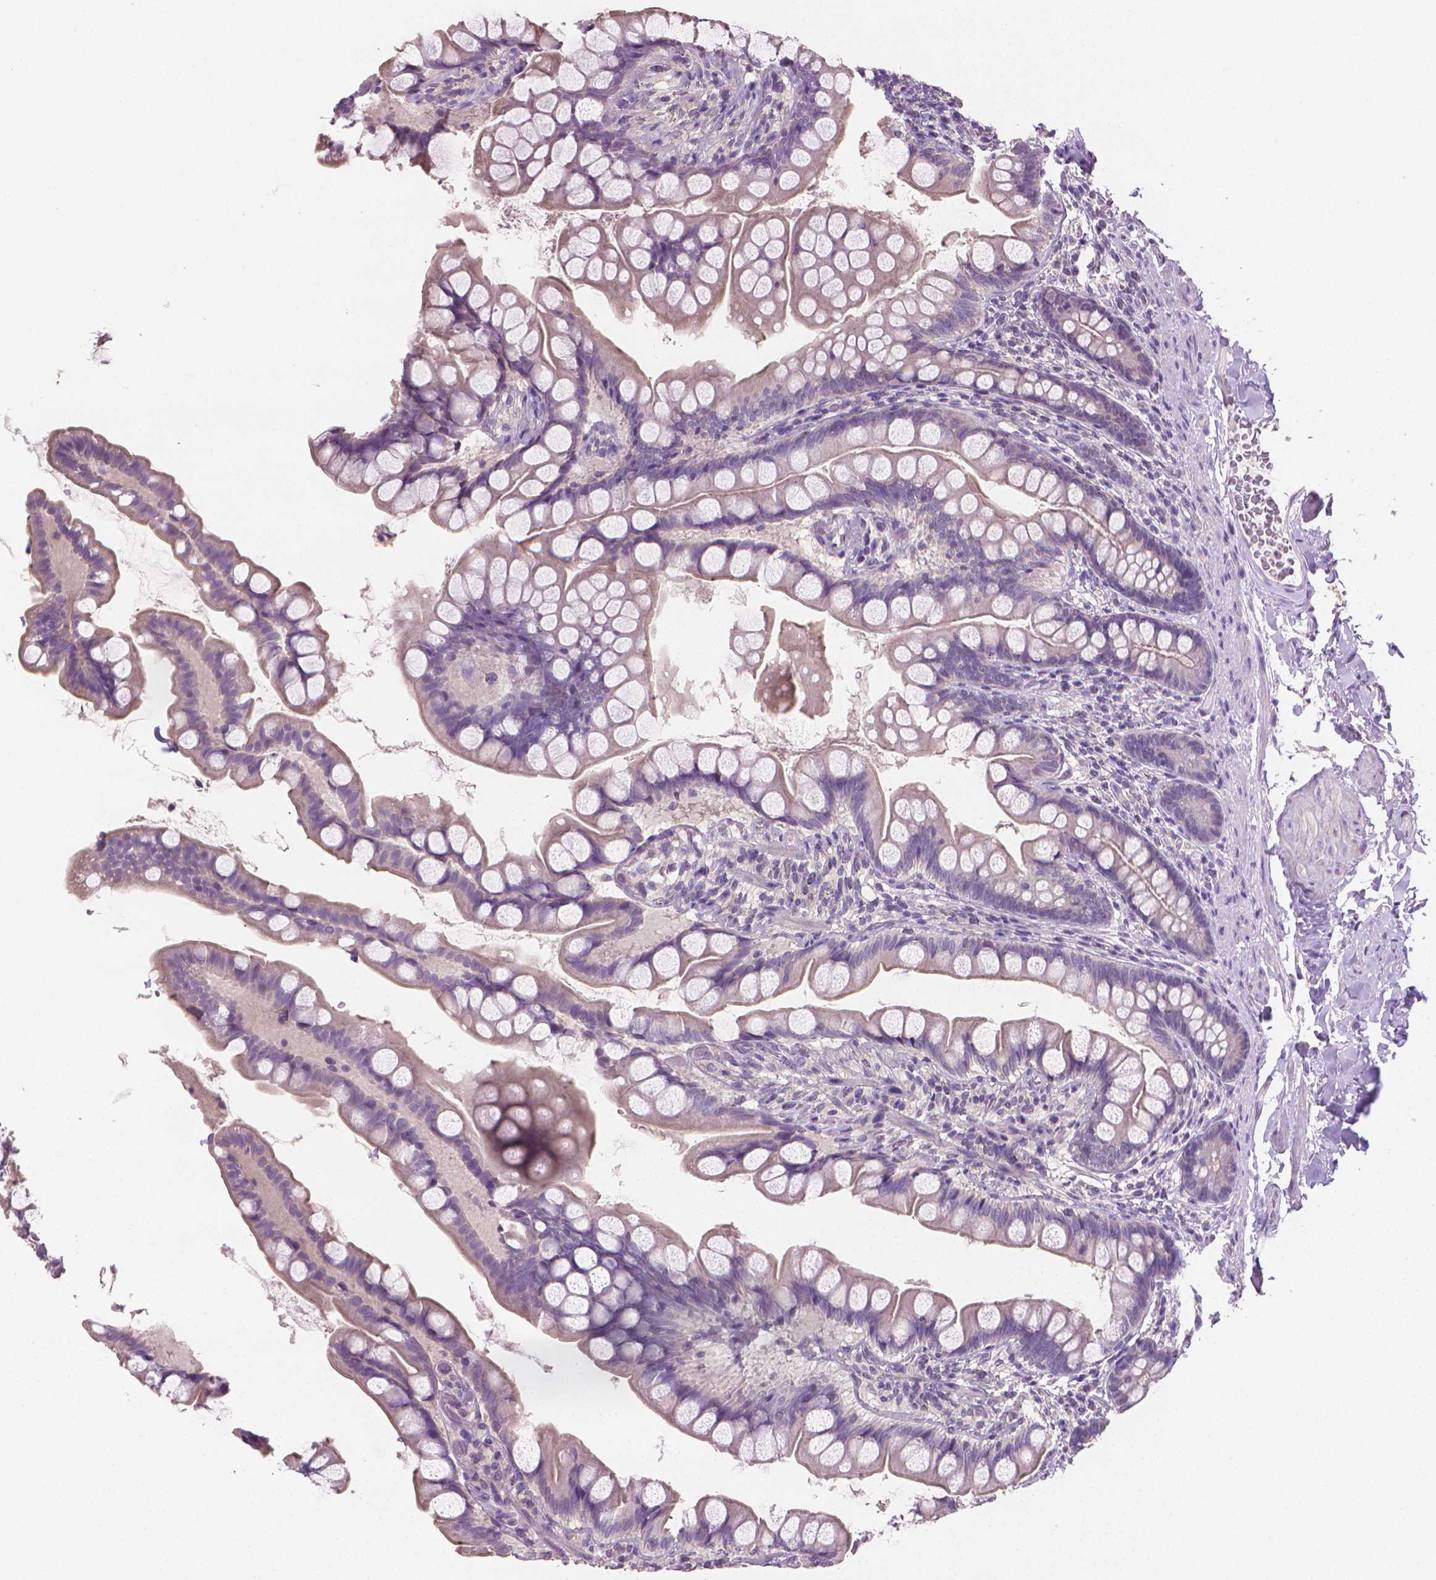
{"staining": {"intensity": "negative", "quantity": "none", "location": "none"}, "tissue": "small intestine", "cell_type": "Glandular cells", "image_type": "normal", "snomed": [{"axis": "morphology", "description": "Normal tissue, NOS"}, {"axis": "topography", "description": "Small intestine"}], "caption": "Immunohistochemistry of unremarkable small intestine displays no expression in glandular cells.", "gene": "CATIP", "patient": {"sex": "male", "age": 70}}